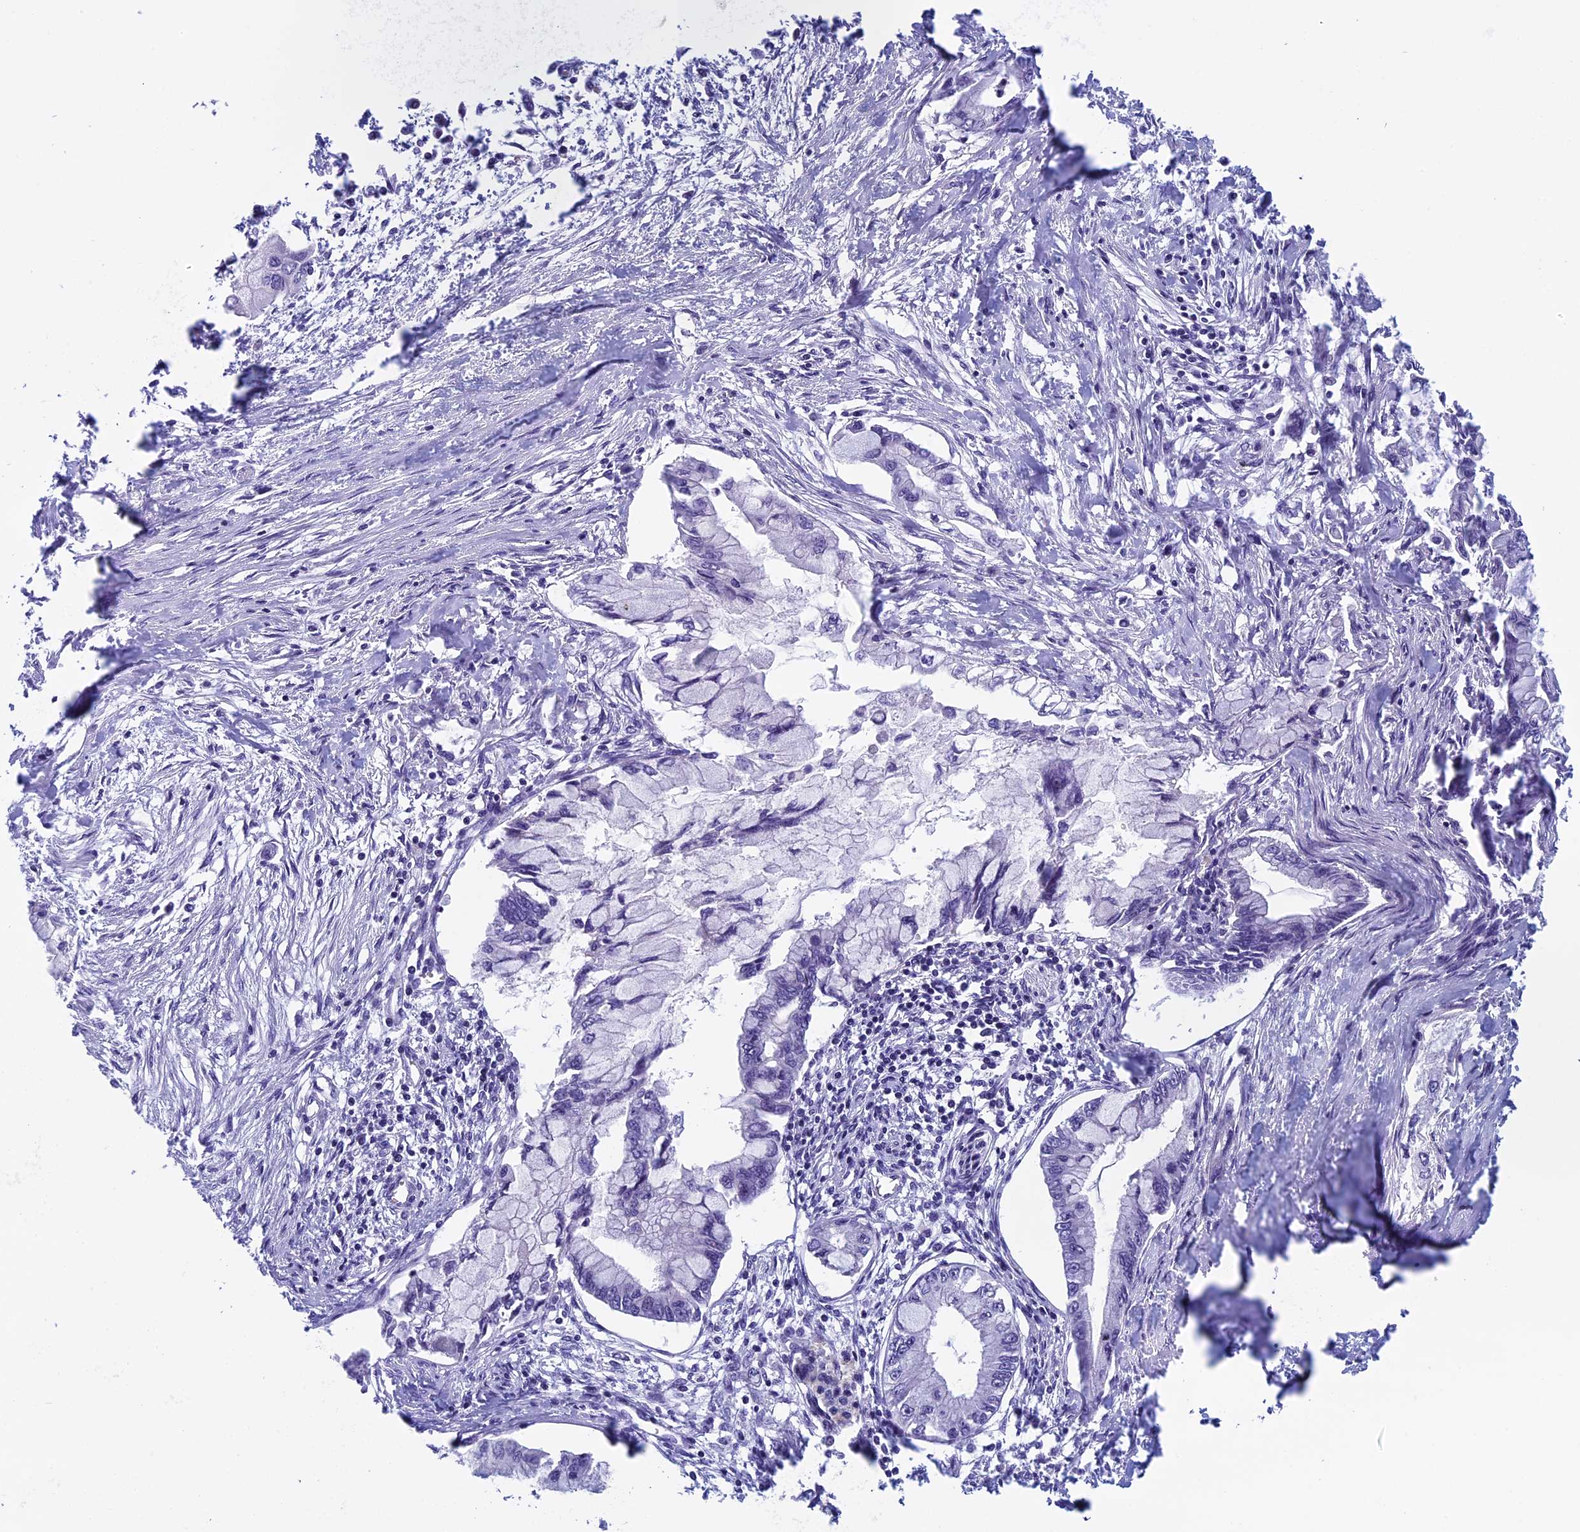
{"staining": {"intensity": "negative", "quantity": "none", "location": "none"}, "tissue": "pancreatic cancer", "cell_type": "Tumor cells", "image_type": "cancer", "snomed": [{"axis": "morphology", "description": "Adenocarcinoma, NOS"}, {"axis": "topography", "description": "Pancreas"}], "caption": "Pancreatic cancer stained for a protein using IHC reveals no staining tumor cells.", "gene": "ZNF563", "patient": {"sex": "male", "age": 48}}